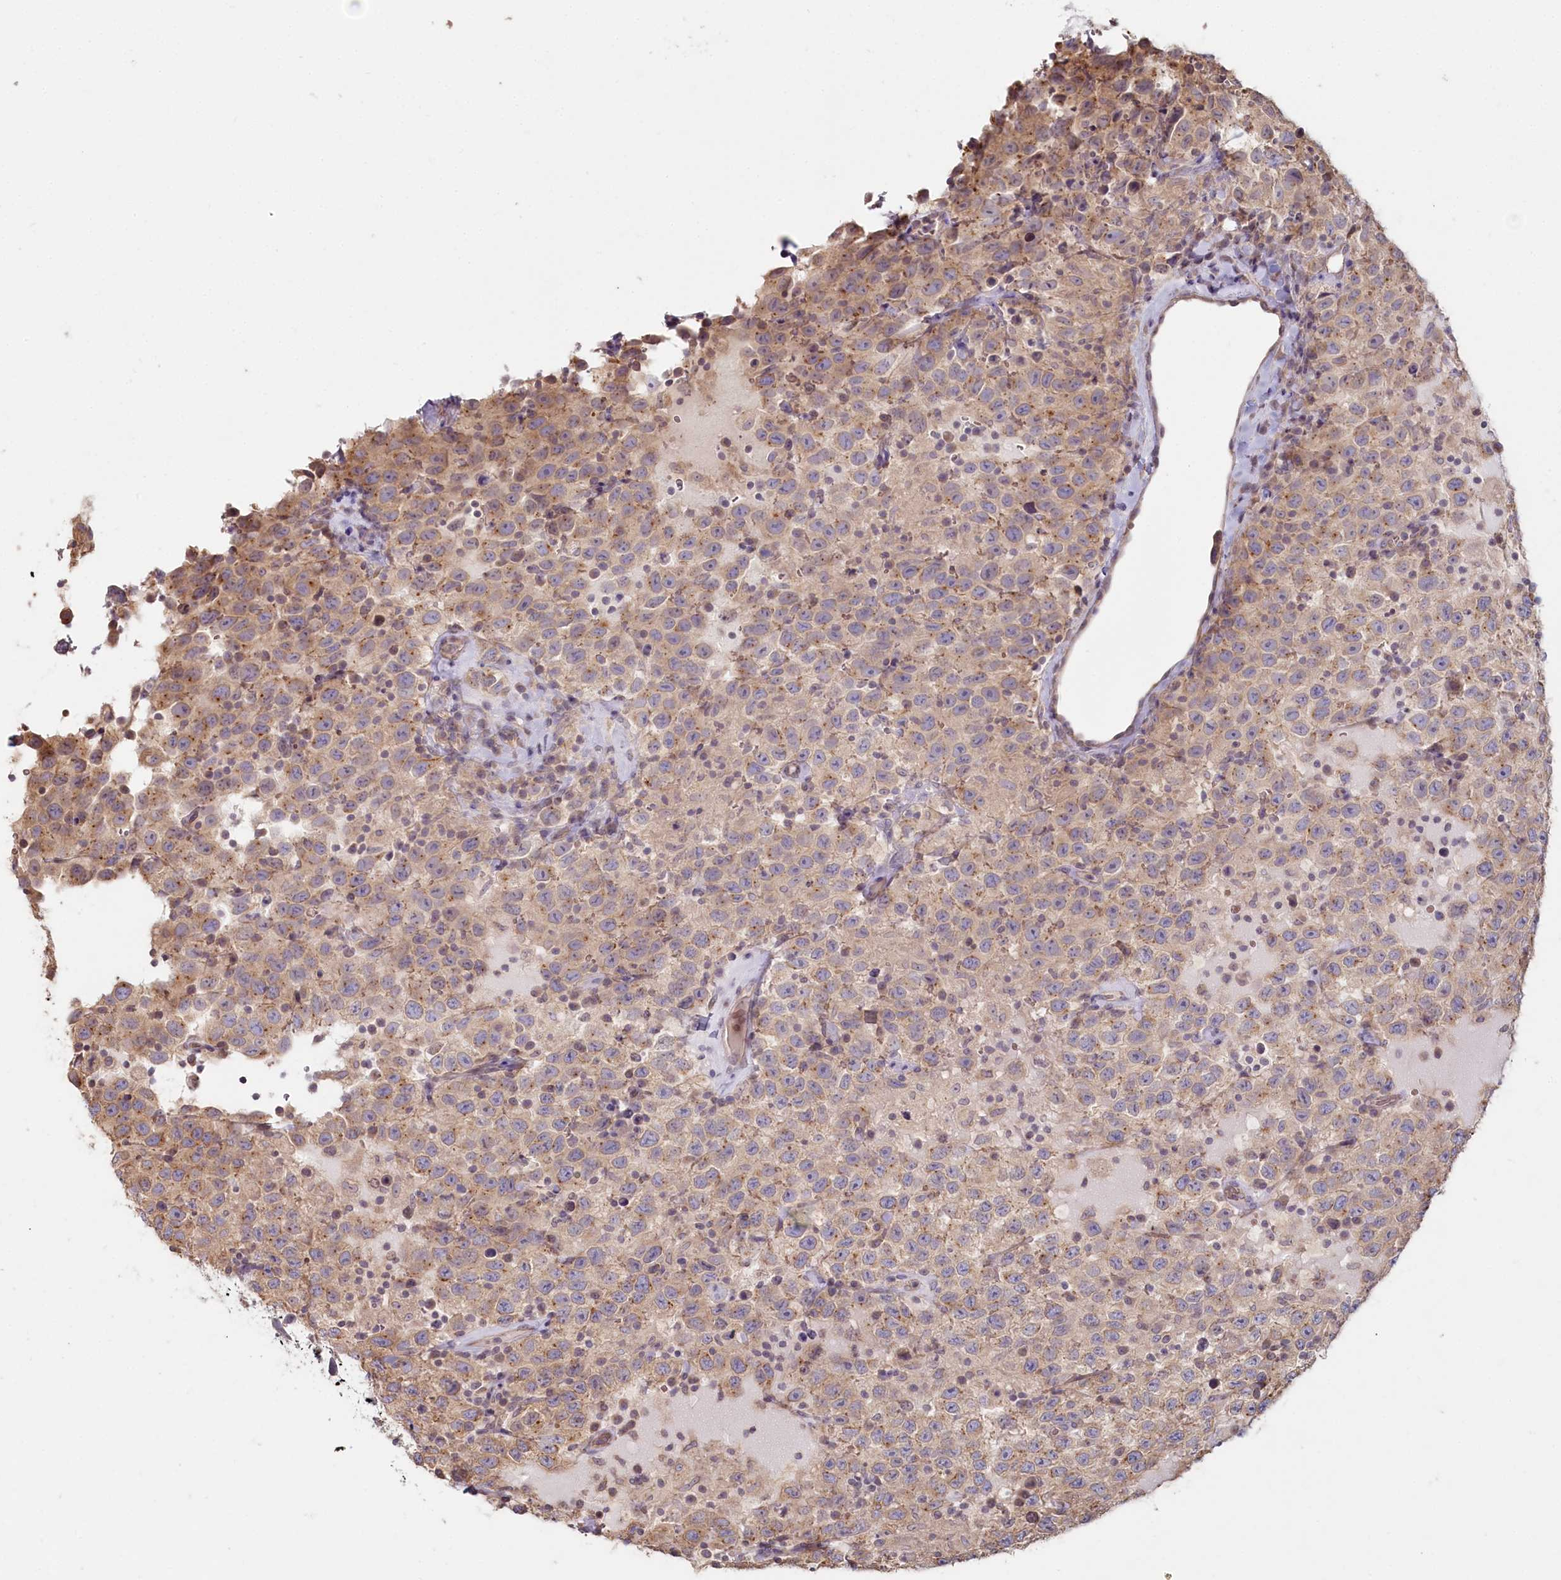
{"staining": {"intensity": "weak", "quantity": "25%-75%", "location": "cytoplasmic/membranous"}, "tissue": "testis cancer", "cell_type": "Tumor cells", "image_type": "cancer", "snomed": [{"axis": "morphology", "description": "Seminoma, NOS"}, {"axis": "topography", "description": "Testis"}], "caption": "Testis seminoma was stained to show a protein in brown. There is low levels of weak cytoplasmic/membranous positivity in about 25%-75% of tumor cells.", "gene": "TCHP", "patient": {"sex": "male", "age": 41}}